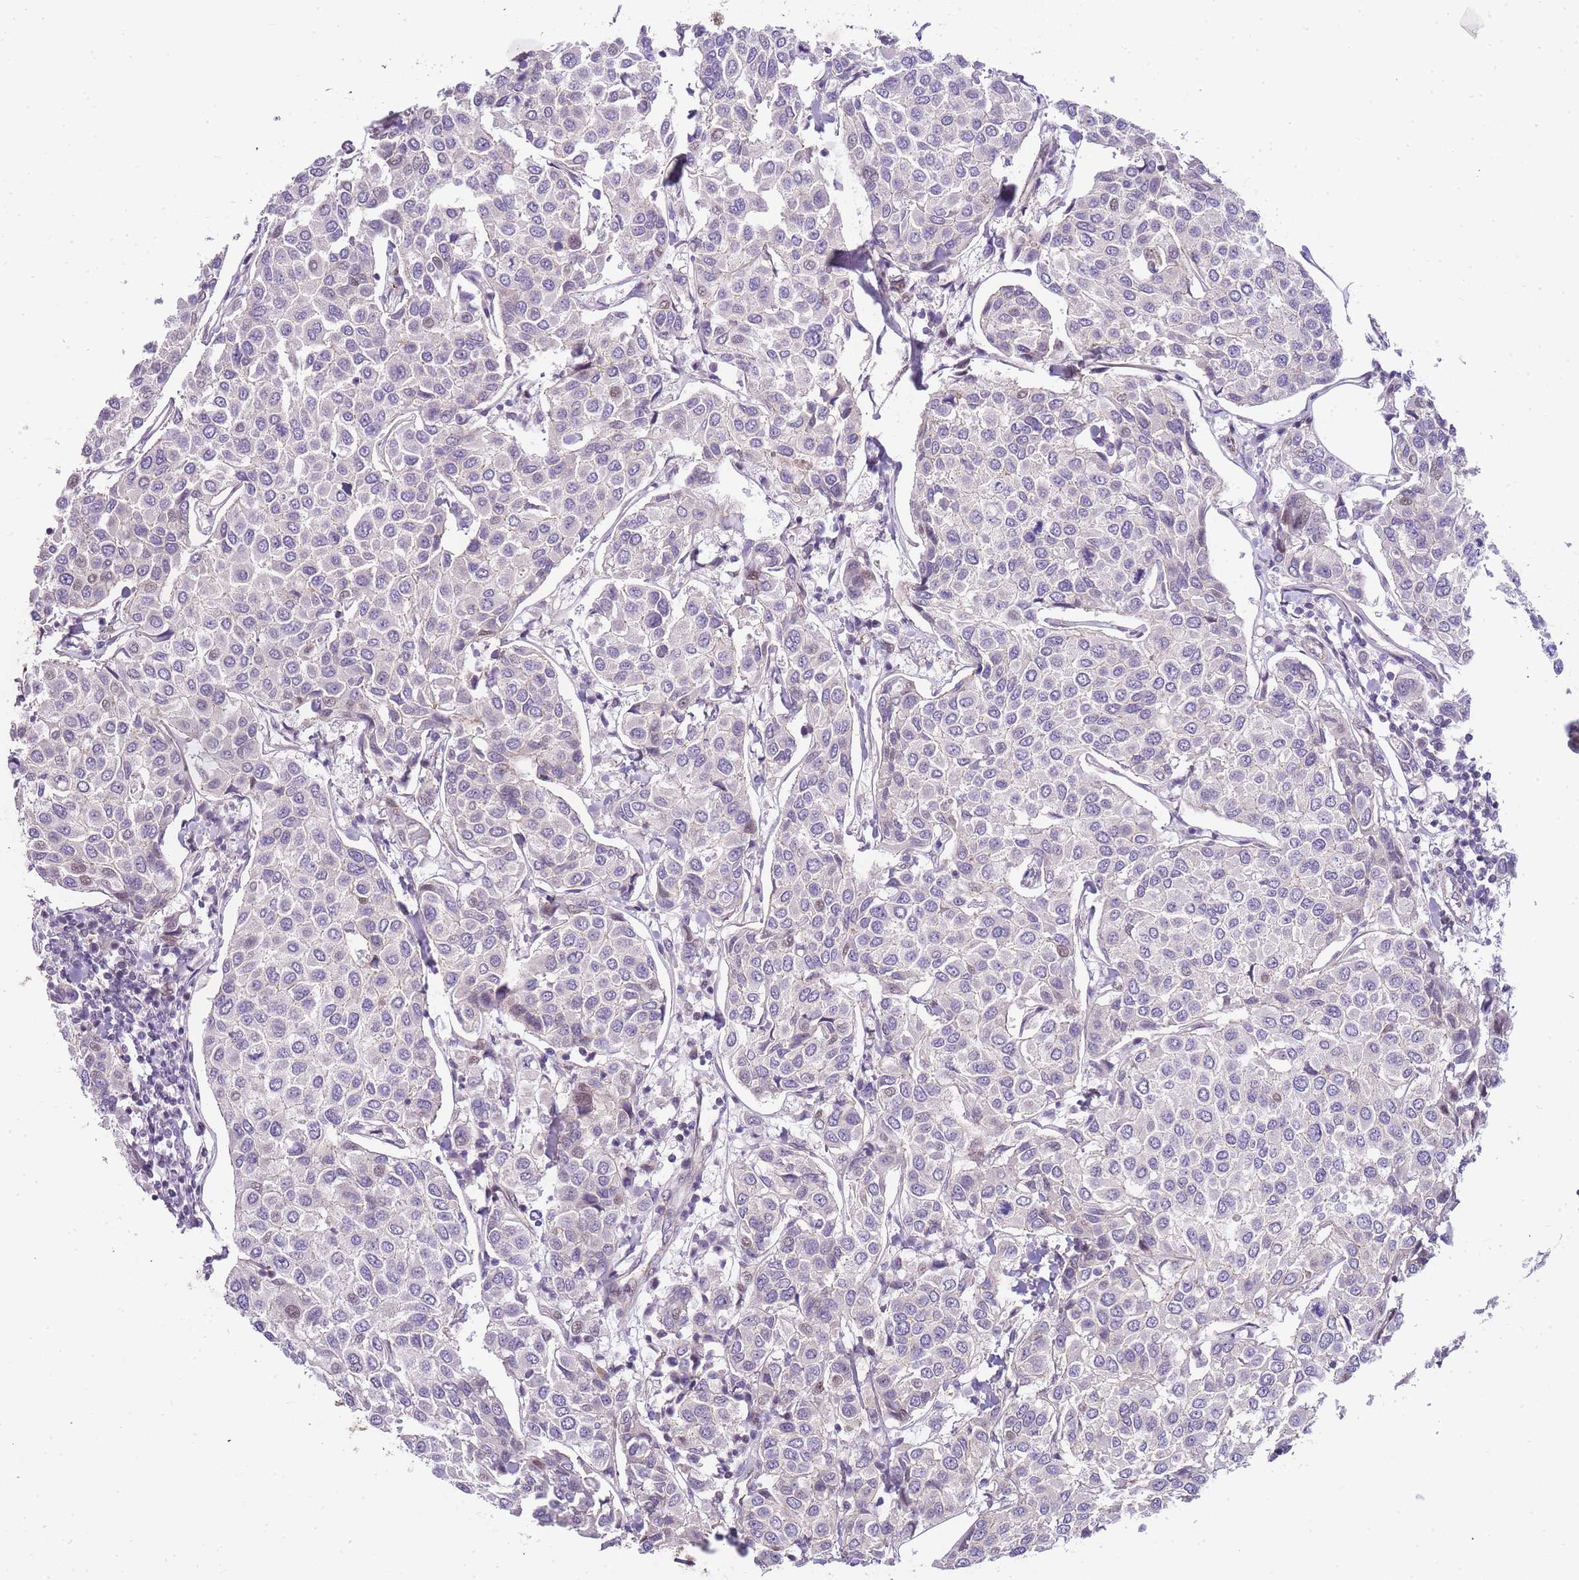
{"staining": {"intensity": "negative", "quantity": "none", "location": "none"}, "tissue": "breast cancer", "cell_type": "Tumor cells", "image_type": "cancer", "snomed": [{"axis": "morphology", "description": "Duct carcinoma"}, {"axis": "topography", "description": "Breast"}], "caption": "IHC photomicrograph of human breast invasive ductal carcinoma stained for a protein (brown), which reveals no positivity in tumor cells.", "gene": "CLBA1", "patient": {"sex": "female", "age": 55}}